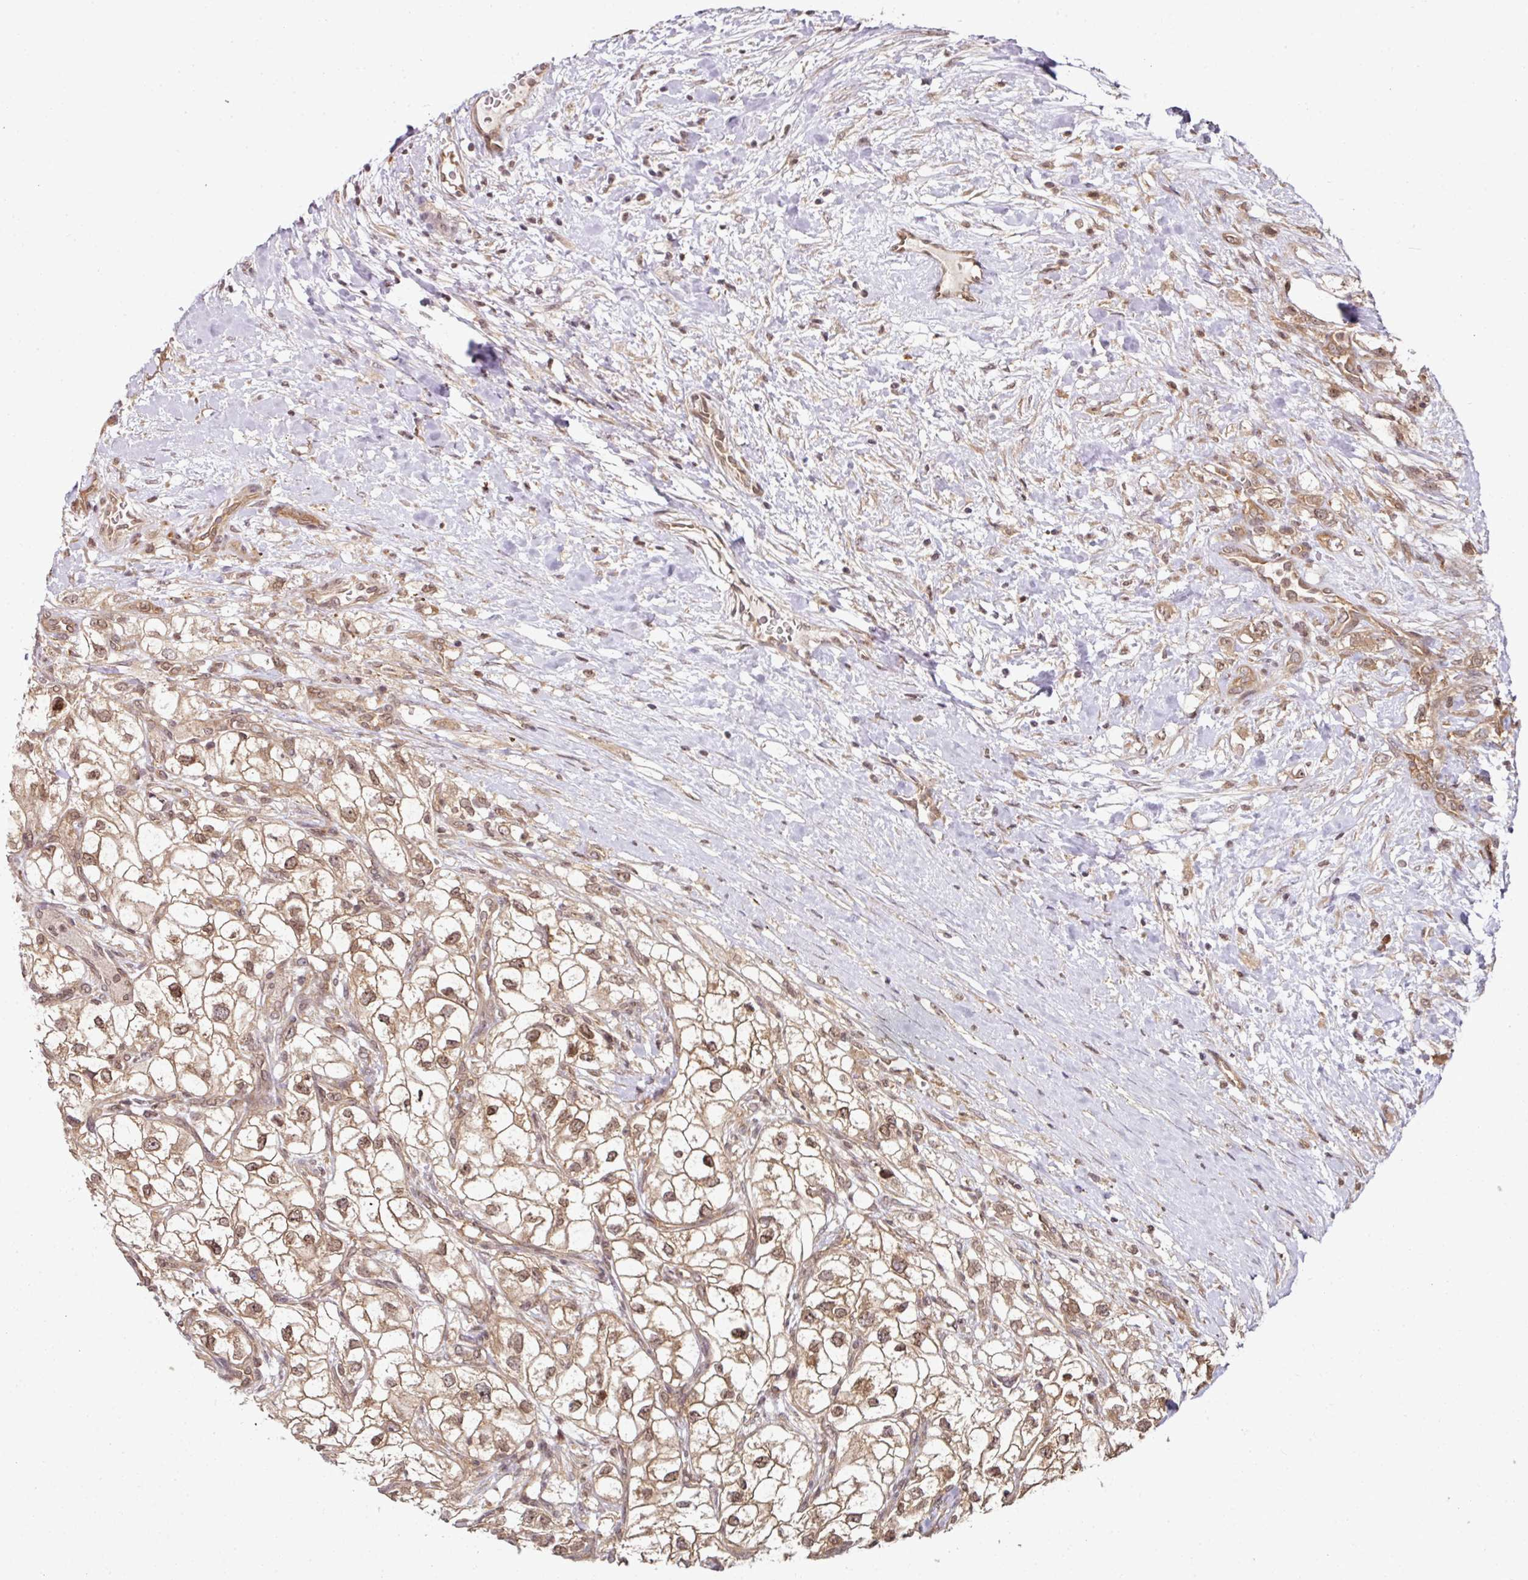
{"staining": {"intensity": "moderate", "quantity": ">75%", "location": "cytoplasmic/membranous,nuclear"}, "tissue": "renal cancer", "cell_type": "Tumor cells", "image_type": "cancer", "snomed": [{"axis": "morphology", "description": "Adenocarcinoma, NOS"}, {"axis": "topography", "description": "Kidney"}], "caption": "Renal cancer stained with immunohistochemistry (IHC) displays moderate cytoplasmic/membranous and nuclear staining in about >75% of tumor cells.", "gene": "ANKRD18A", "patient": {"sex": "male", "age": 59}}